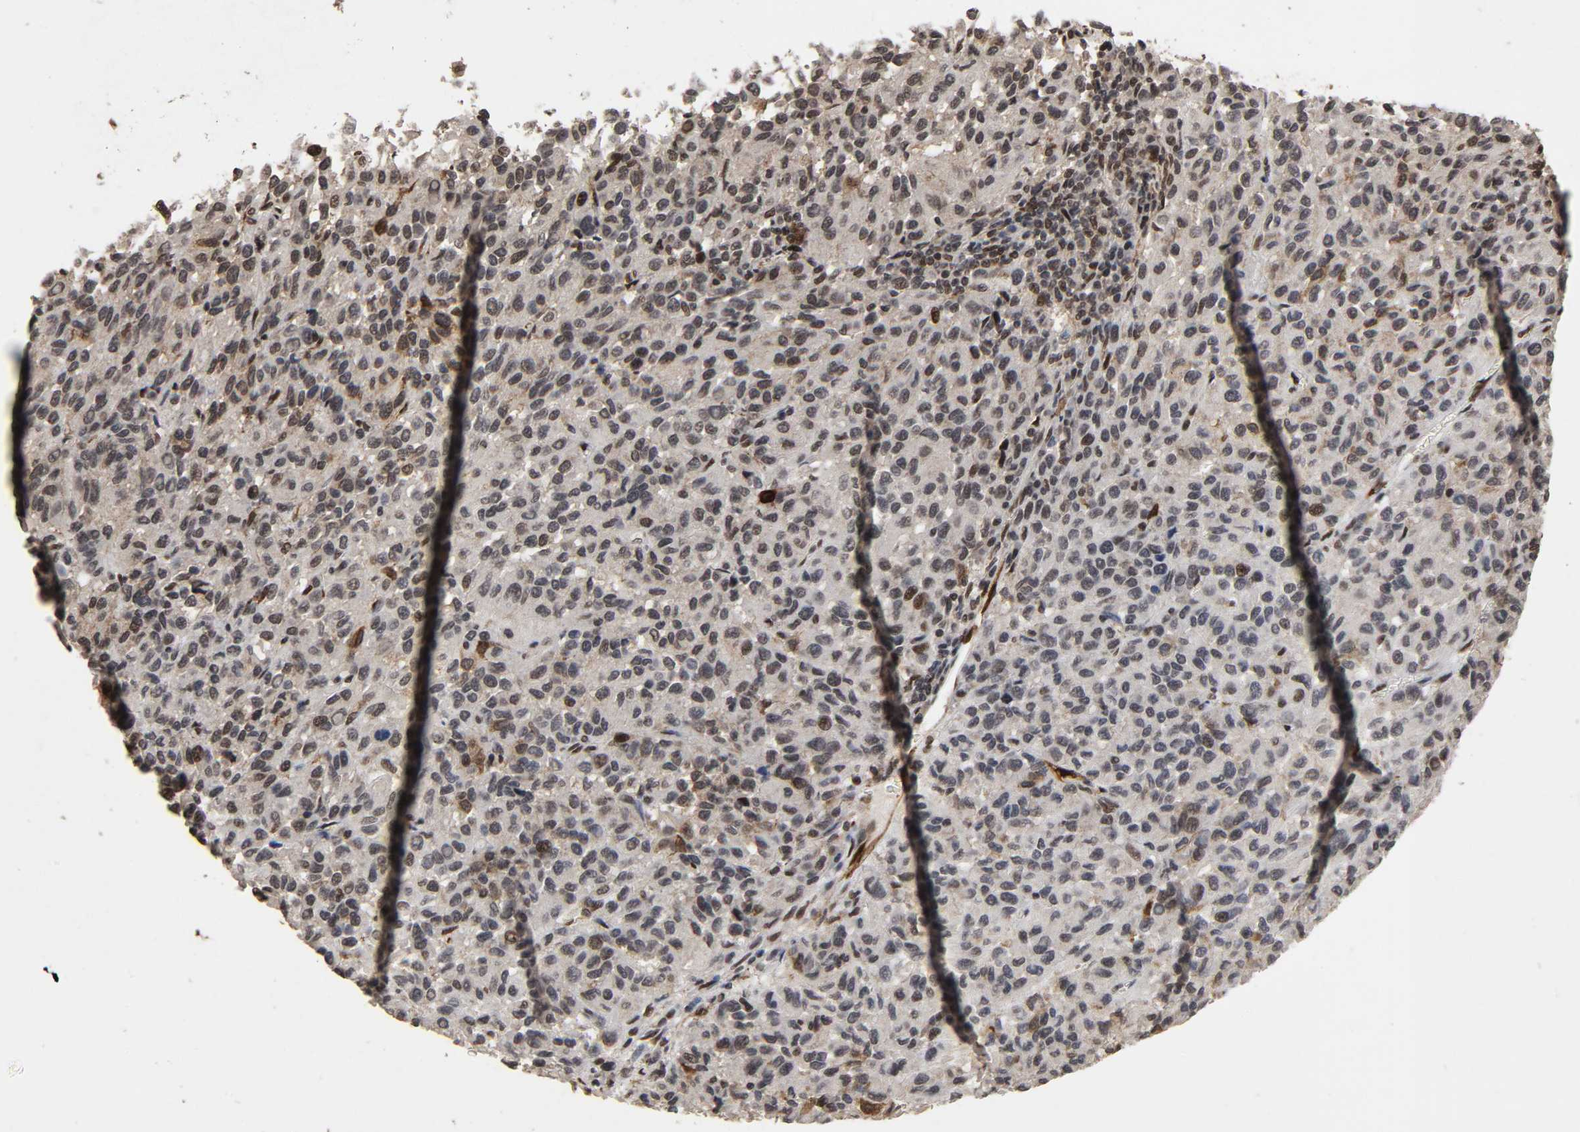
{"staining": {"intensity": "moderate", "quantity": "25%-75%", "location": "cytoplasmic/membranous,nuclear"}, "tissue": "melanoma", "cell_type": "Tumor cells", "image_type": "cancer", "snomed": [{"axis": "morphology", "description": "Malignant melanoma, Metastatic site"}, {"axis": "topography", "description": "Lung"}], "caption": "Moderate cytoplasmic/membranous and nuclear positivity is present in approximately 25%-75% of tumor cells in melanoma.", "gene": "AHNAK2", "patient": {"sex": "male", "age": 64}}